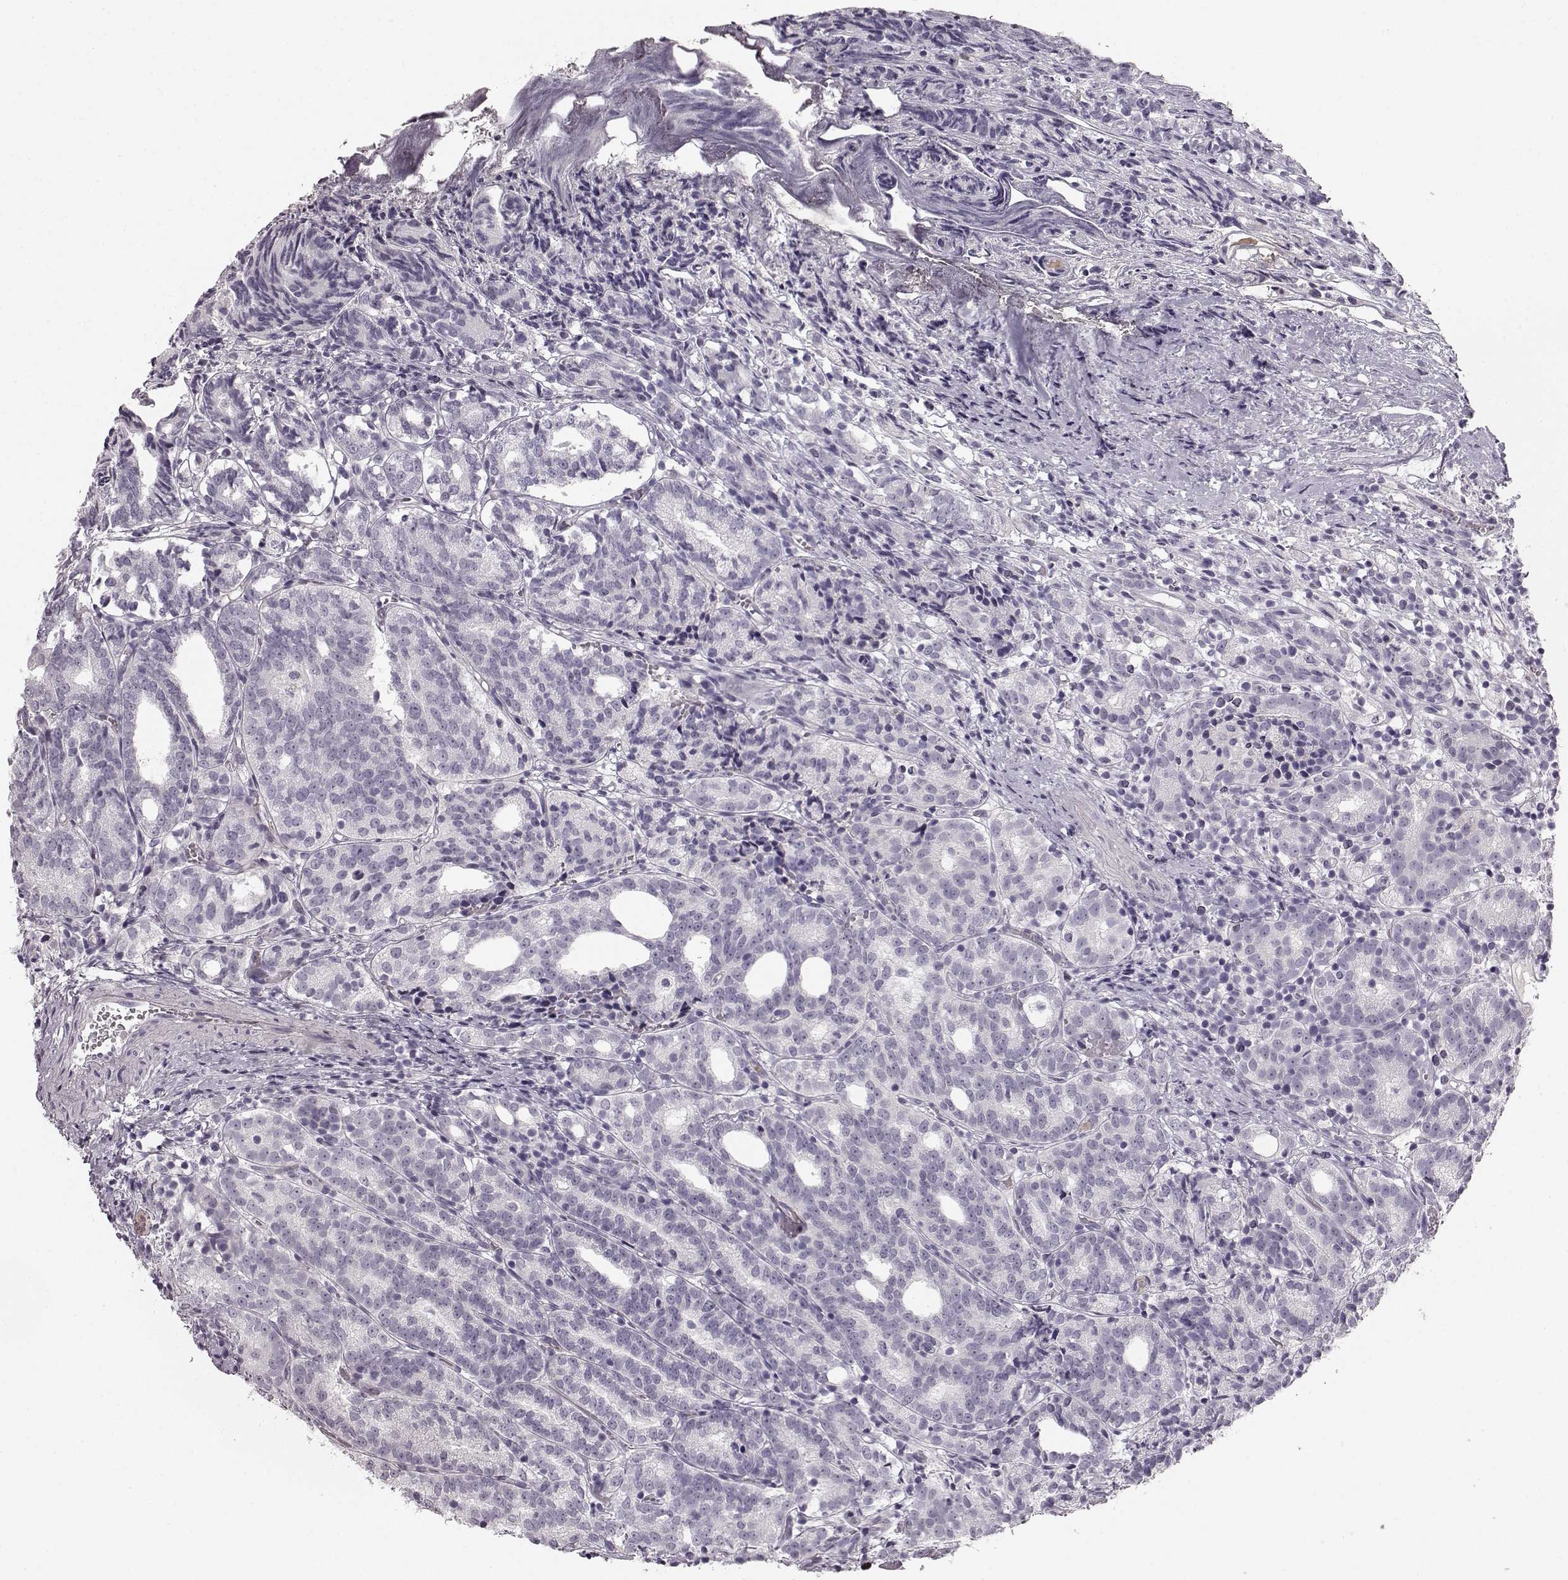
{"staining": {"intensity": "negative", "quantity": "none", "location": "none"}, "tissue": "prostate cancer", "cell_type": "Tumor cells", "image_type": "cancer", "snomed": [{"axis": "morphology", "description": "Adenocarcinoma, High grade"}, {"axis": "topography", "description": "Prostate"}], "caption": "Prostate adenocarcinoma (high-grade) stained for a protein using immunohistochemistry reveals no staining tumor cells.", "gene": "KIAA0319", "patient": {"sex": "male", "age": 53}}